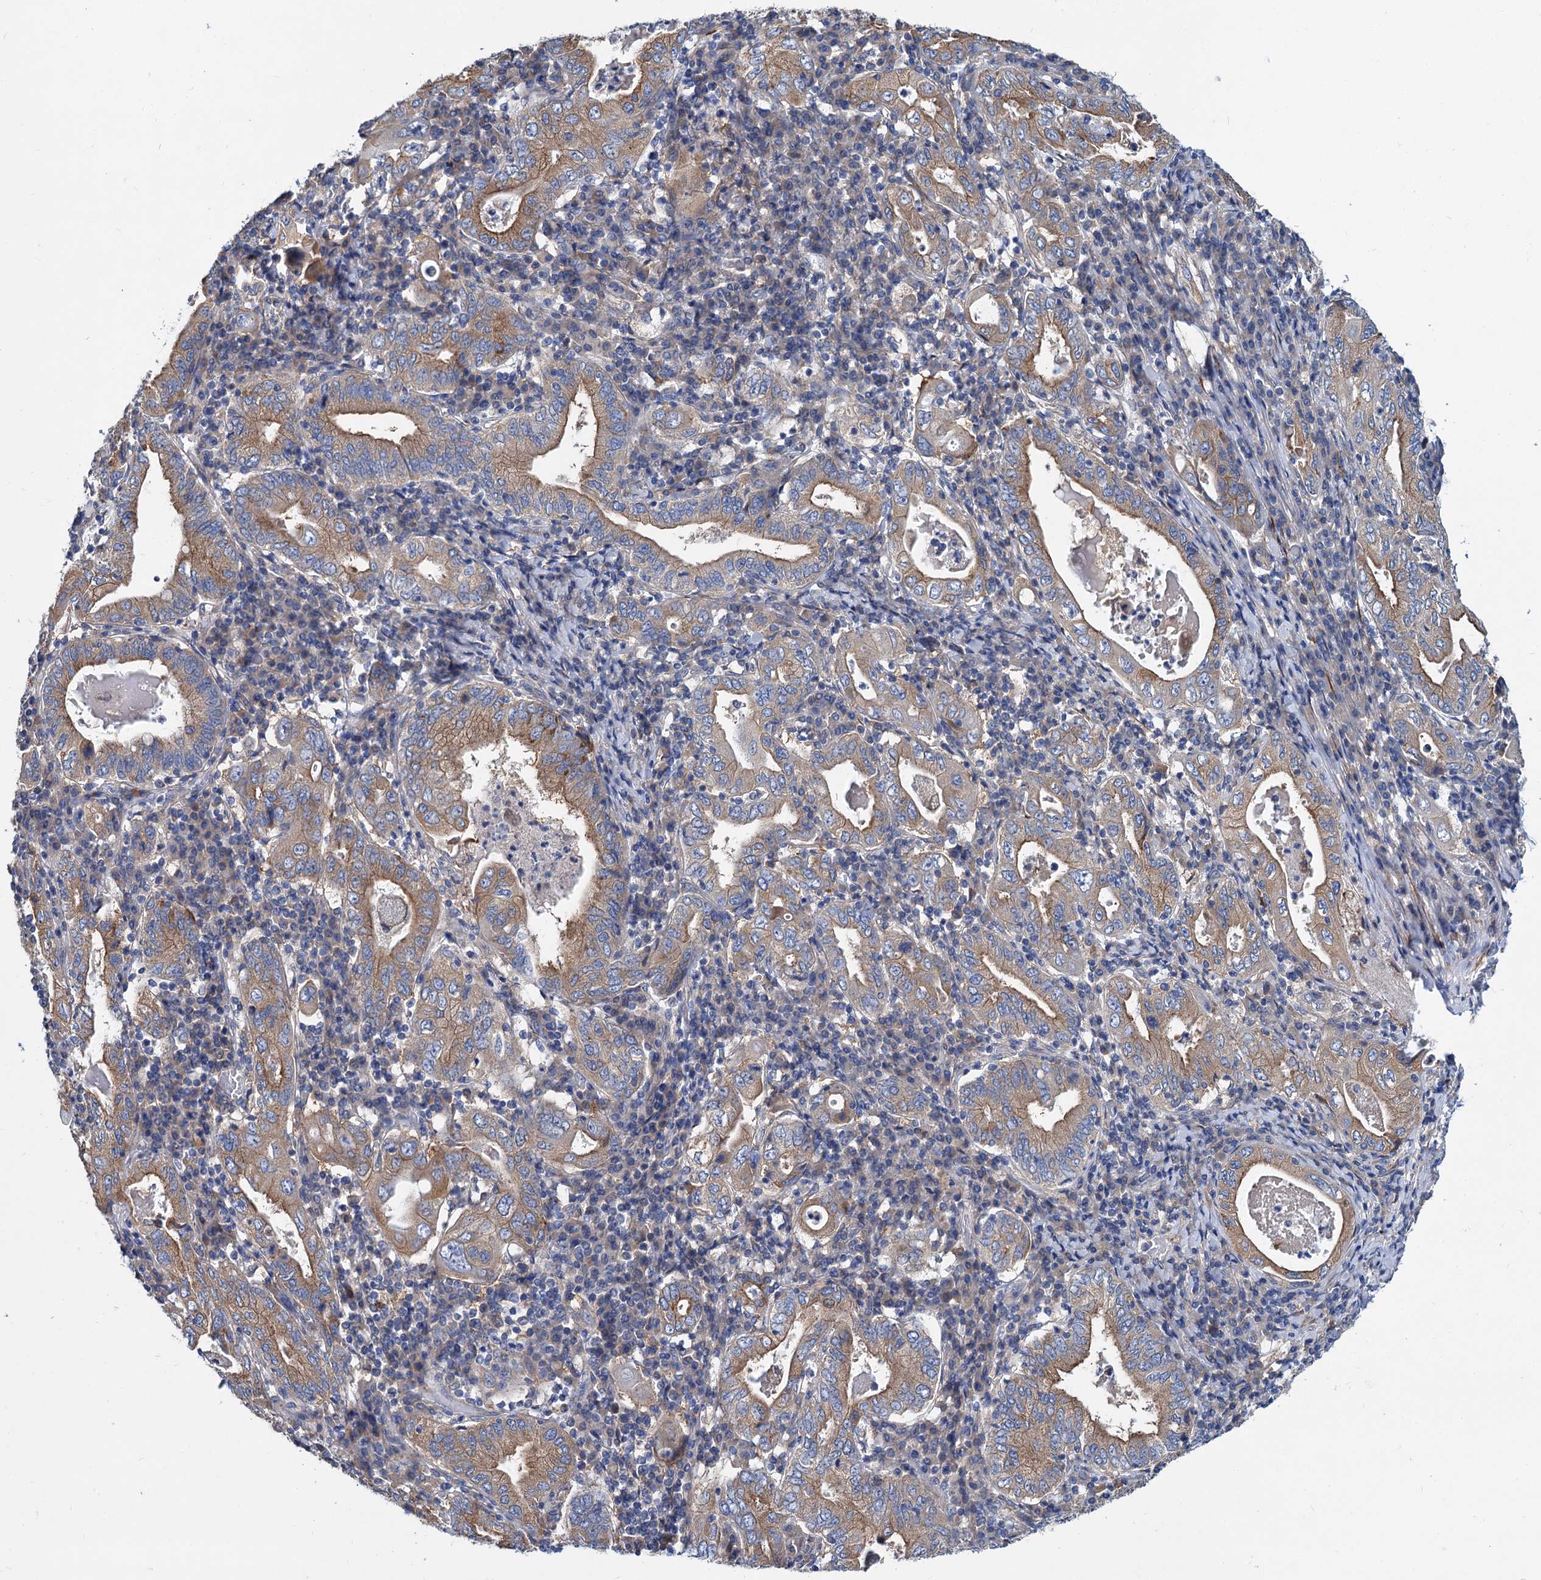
{"staining": {"intensity": "moderate", "quantity": ">75%", "location": "cytoplasmic/membranous"}, "tissue": "stomach cancer", "cell_type": "Tumor cells", "image_type": "cancer", "snomed": [{"axis": "morphology", "description": "Normal tissue, NOS"}, {"axis": "morphology", "description": "Adenocarcinoma, NOS"}, {"axis": "topography", "description": "Esophagus"}, {"axis": "topography", "description": "Stomach, upper"}, {"axis": "topography", "description": "Peripheral nerve tissue"}], "caption": "High-magnification brightfield microscopy of stomach cancer stained with DAB (3,3'-diaminobenzidine) (brown) and counterstained with hematoxylin (blue). tumor cells exhibit moderate cytoplasmic/membranous staining is seen in approximately>75% of cells.", "gene": "TRIM55", "patient": {"sex": "male", "age": 62}}